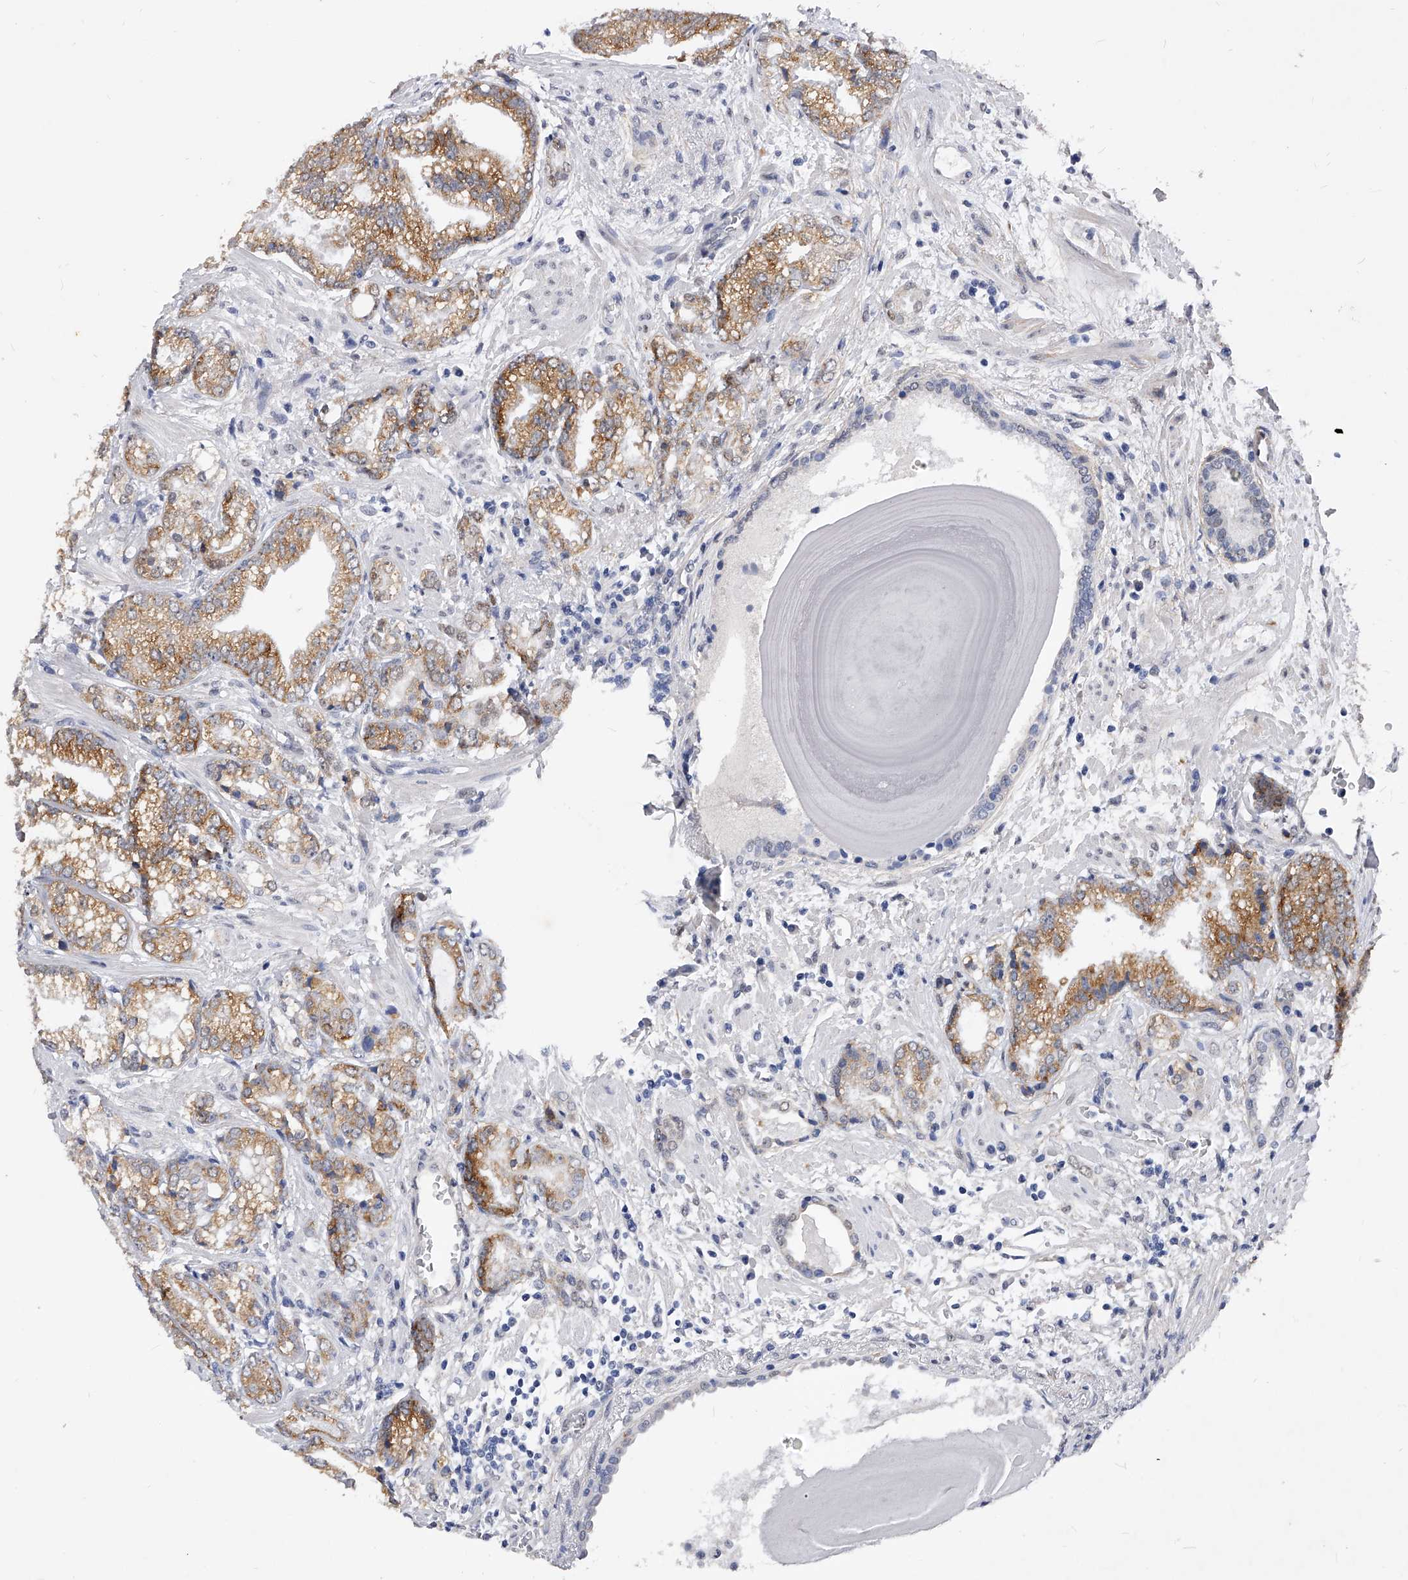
{"staining": {"intensity": "moderate", "quantity": ">75%", "location": "cytoplasmic/membranous"}, "tissue": "prostate cancer", "cell_type": "Tumor cells", "image_type": "cancer", "snomed": [{"axis": "morphology", "description": "Normal morphology"}, {"axis": "morphology", "description": "Adenocarcinoma, Low grade"}, {"axis": "topography", "description": "Prostate"}], "caption": "Immunohistochemistry micrograph of prostate cancer stained for a protein (brown), which exhibits medium levels of moderate cytoplasmic/membranous staining in about >75% of tumor cells.", "gene": "ZNF529", "patient": {"sex": "male", "age": 72}}